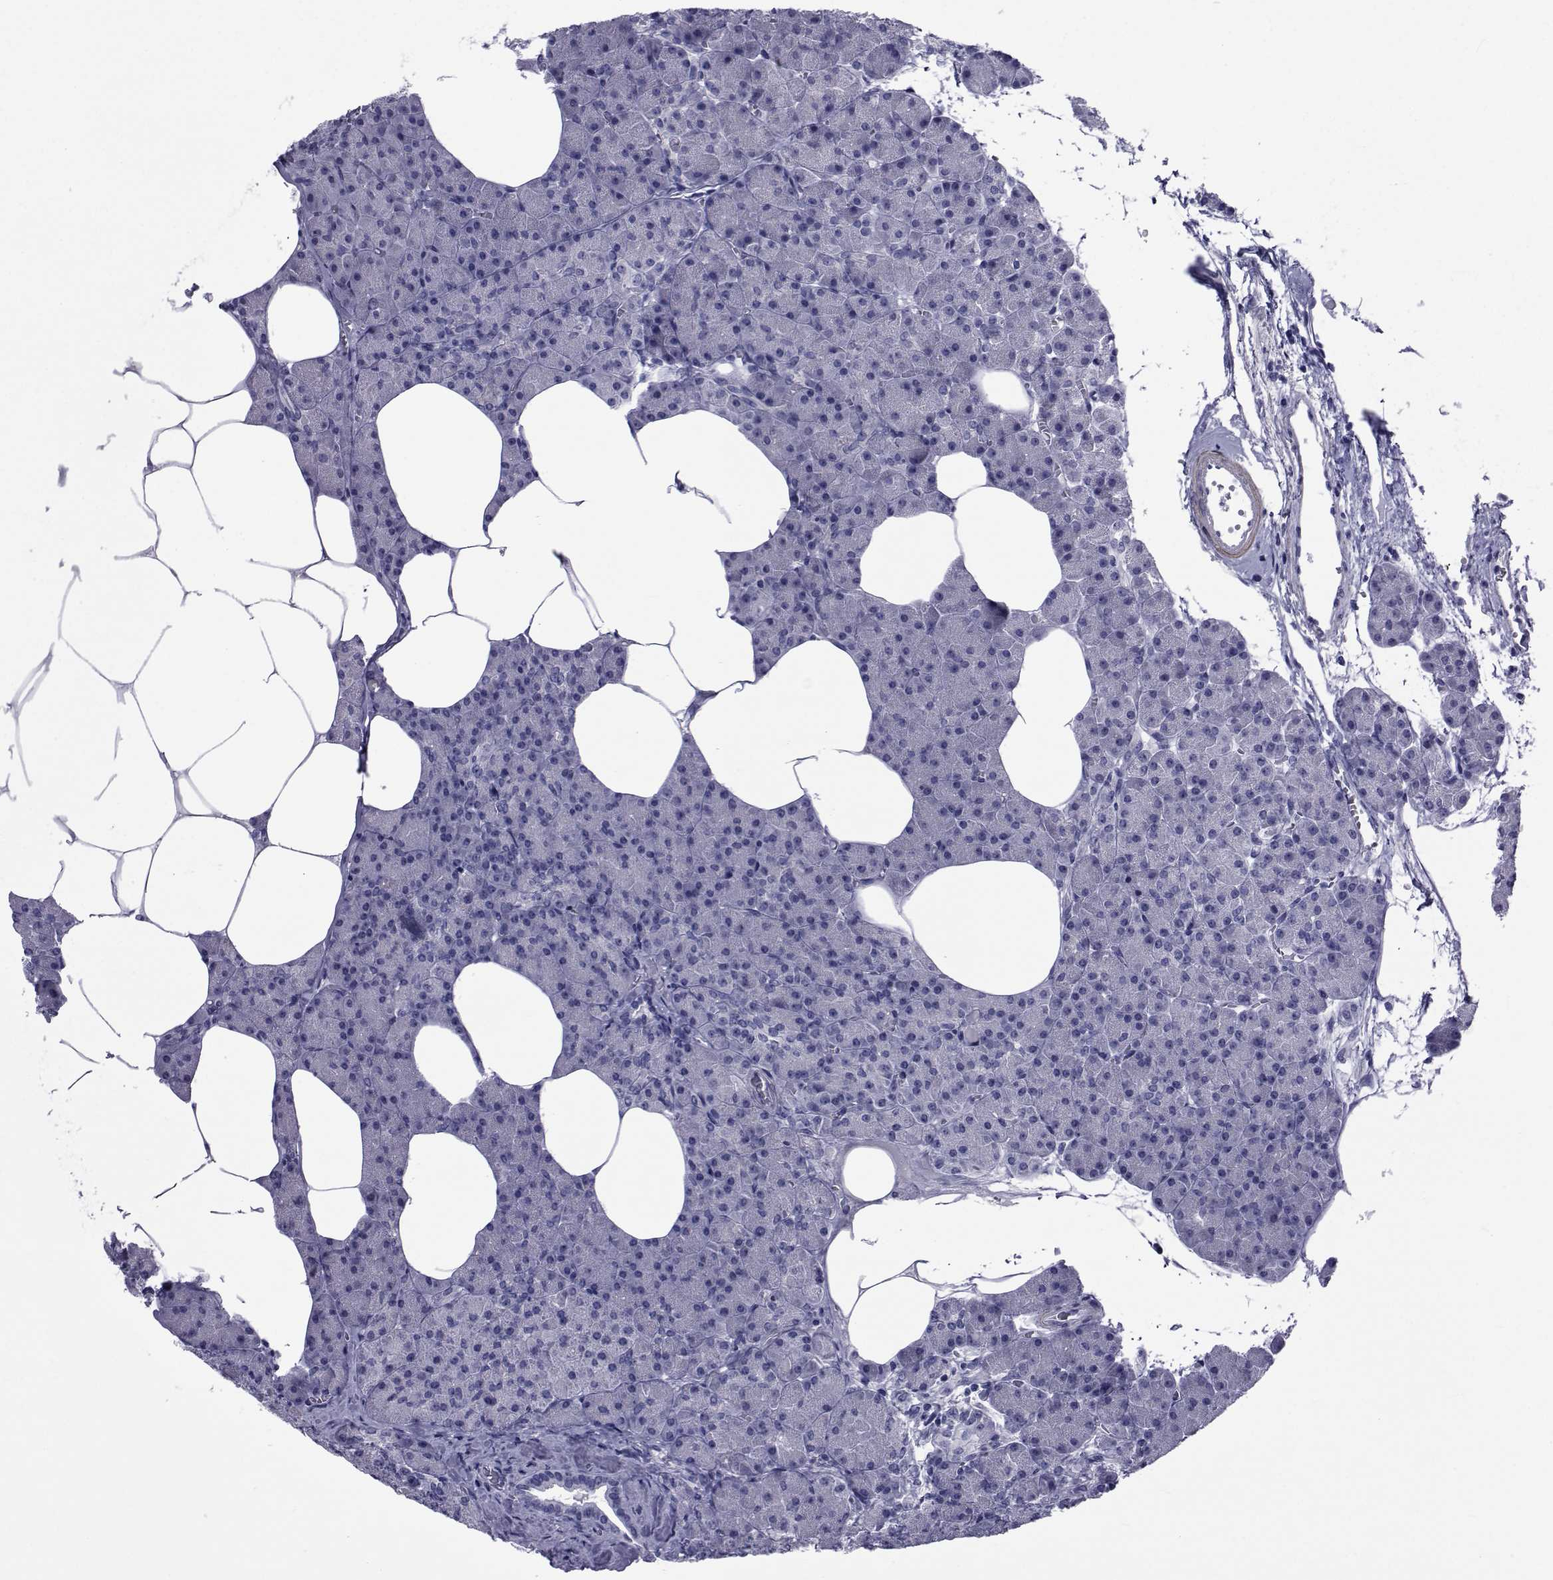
{"staining": {"intensity": "negative", "quantity": "none", "location": "none"}, "tissue": "pancreas", "cell_type": "Exocrine glandular cells", "image_type": "normal", "snomed": [{"axis": "morphology", "description": "Normal tissue, NOS"}, {"axis": "topography", "description": "Pancreas"}], "caption": "DAB immunohistochemical staining of normal human pancreas demonstrates no significant staining in exocrine glandular cells. (IHC, brightfield microscopy, high magnification).", "gene": "GKAP1", "patient": {"sex": "female", "age": 45}}